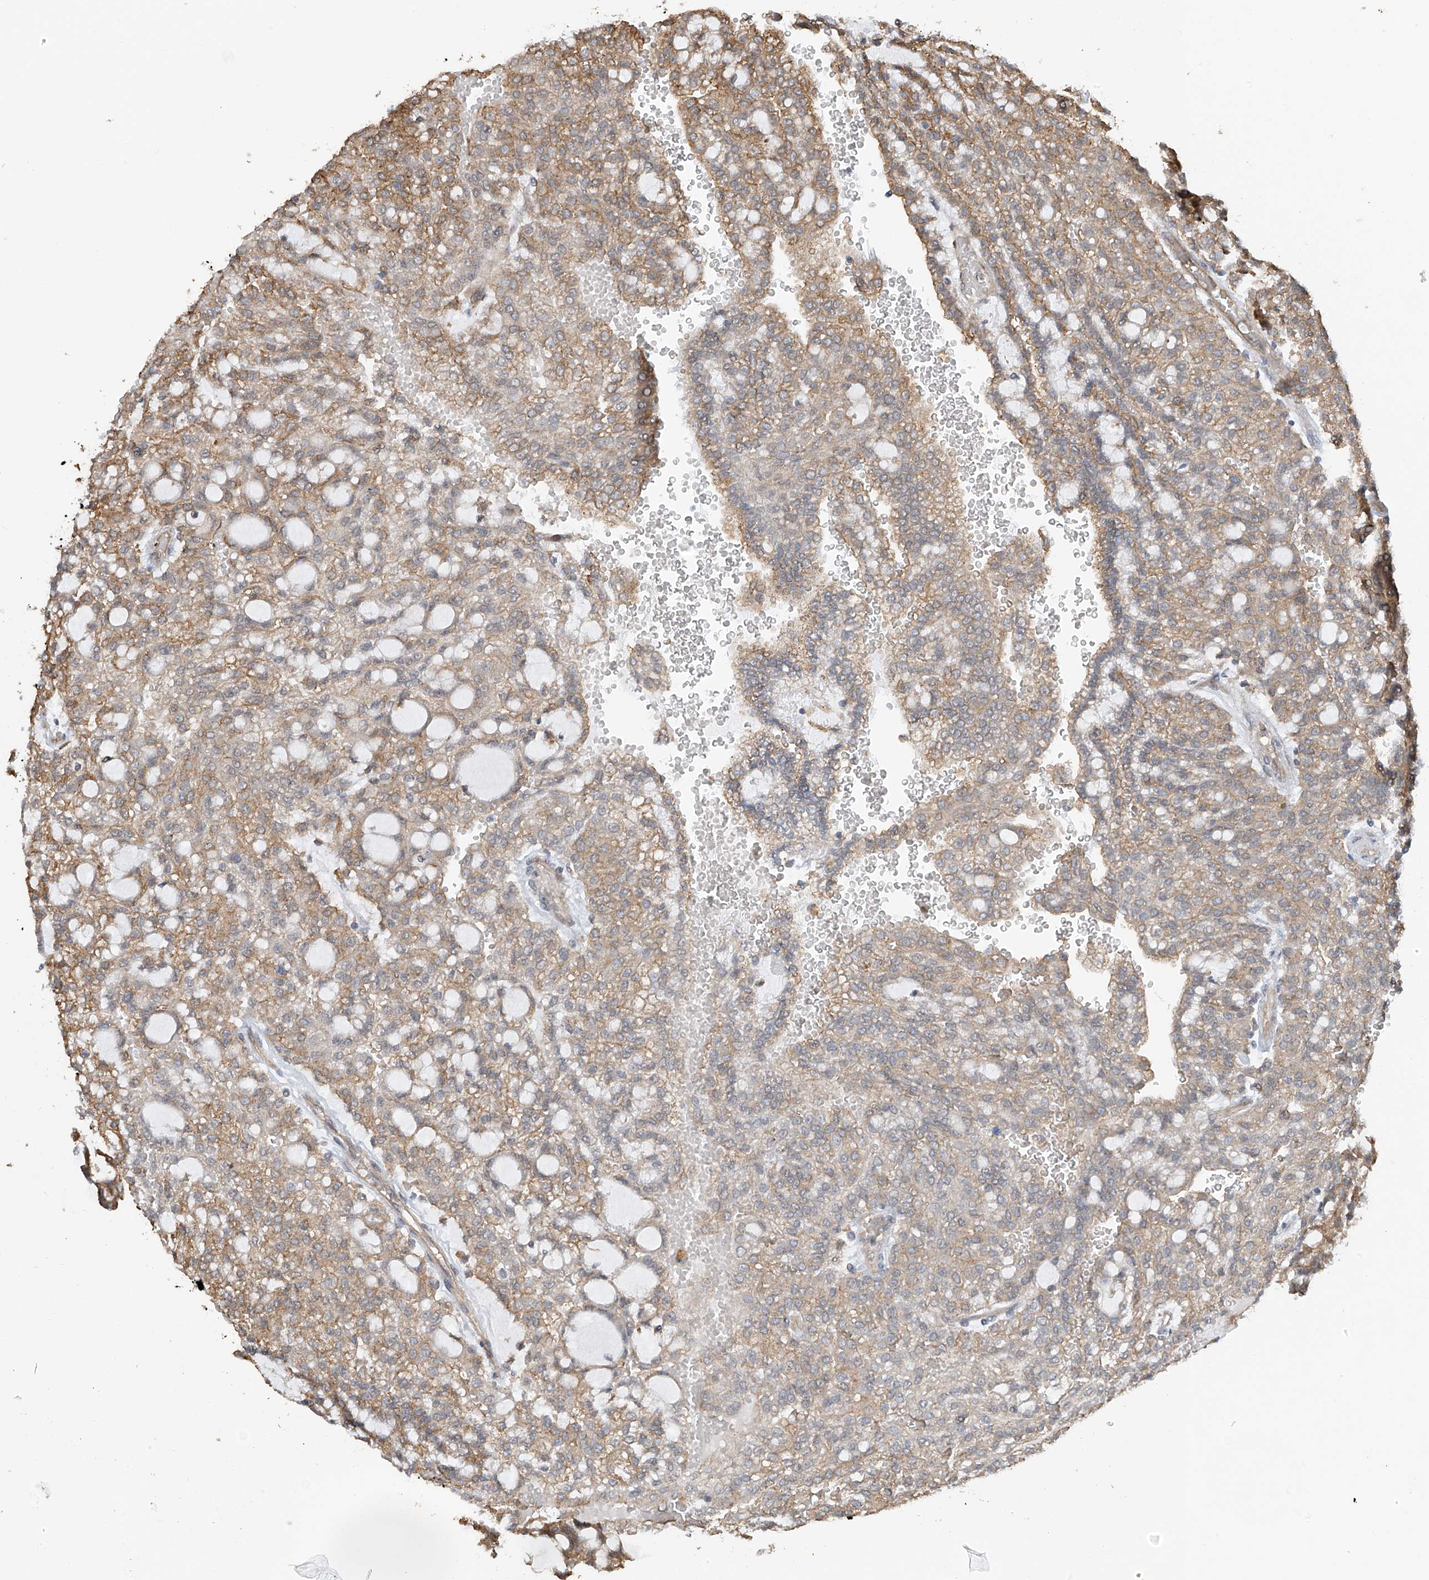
{"staining": {"intensity": "moderate", "quantity": ">75%", "location": "cytoplasmic/membranous"}, "tissue": "renal cancer", "cell_type": "Tumor cells", "image_type": "cancer", "snomed": [{"axis": "morphology", "description": "Adenocarcinoma, NOS"}, {"axis": "topography", "description": "Kidney"}], "caption": "This is a micrograph of IHC staining of adenocarcinoma (renal), which shows moderate expression in the cytoplasmic/membranous of tumor cells.", "gene": "ZNF189", "patient": {"sex": "male", "age": 63}}